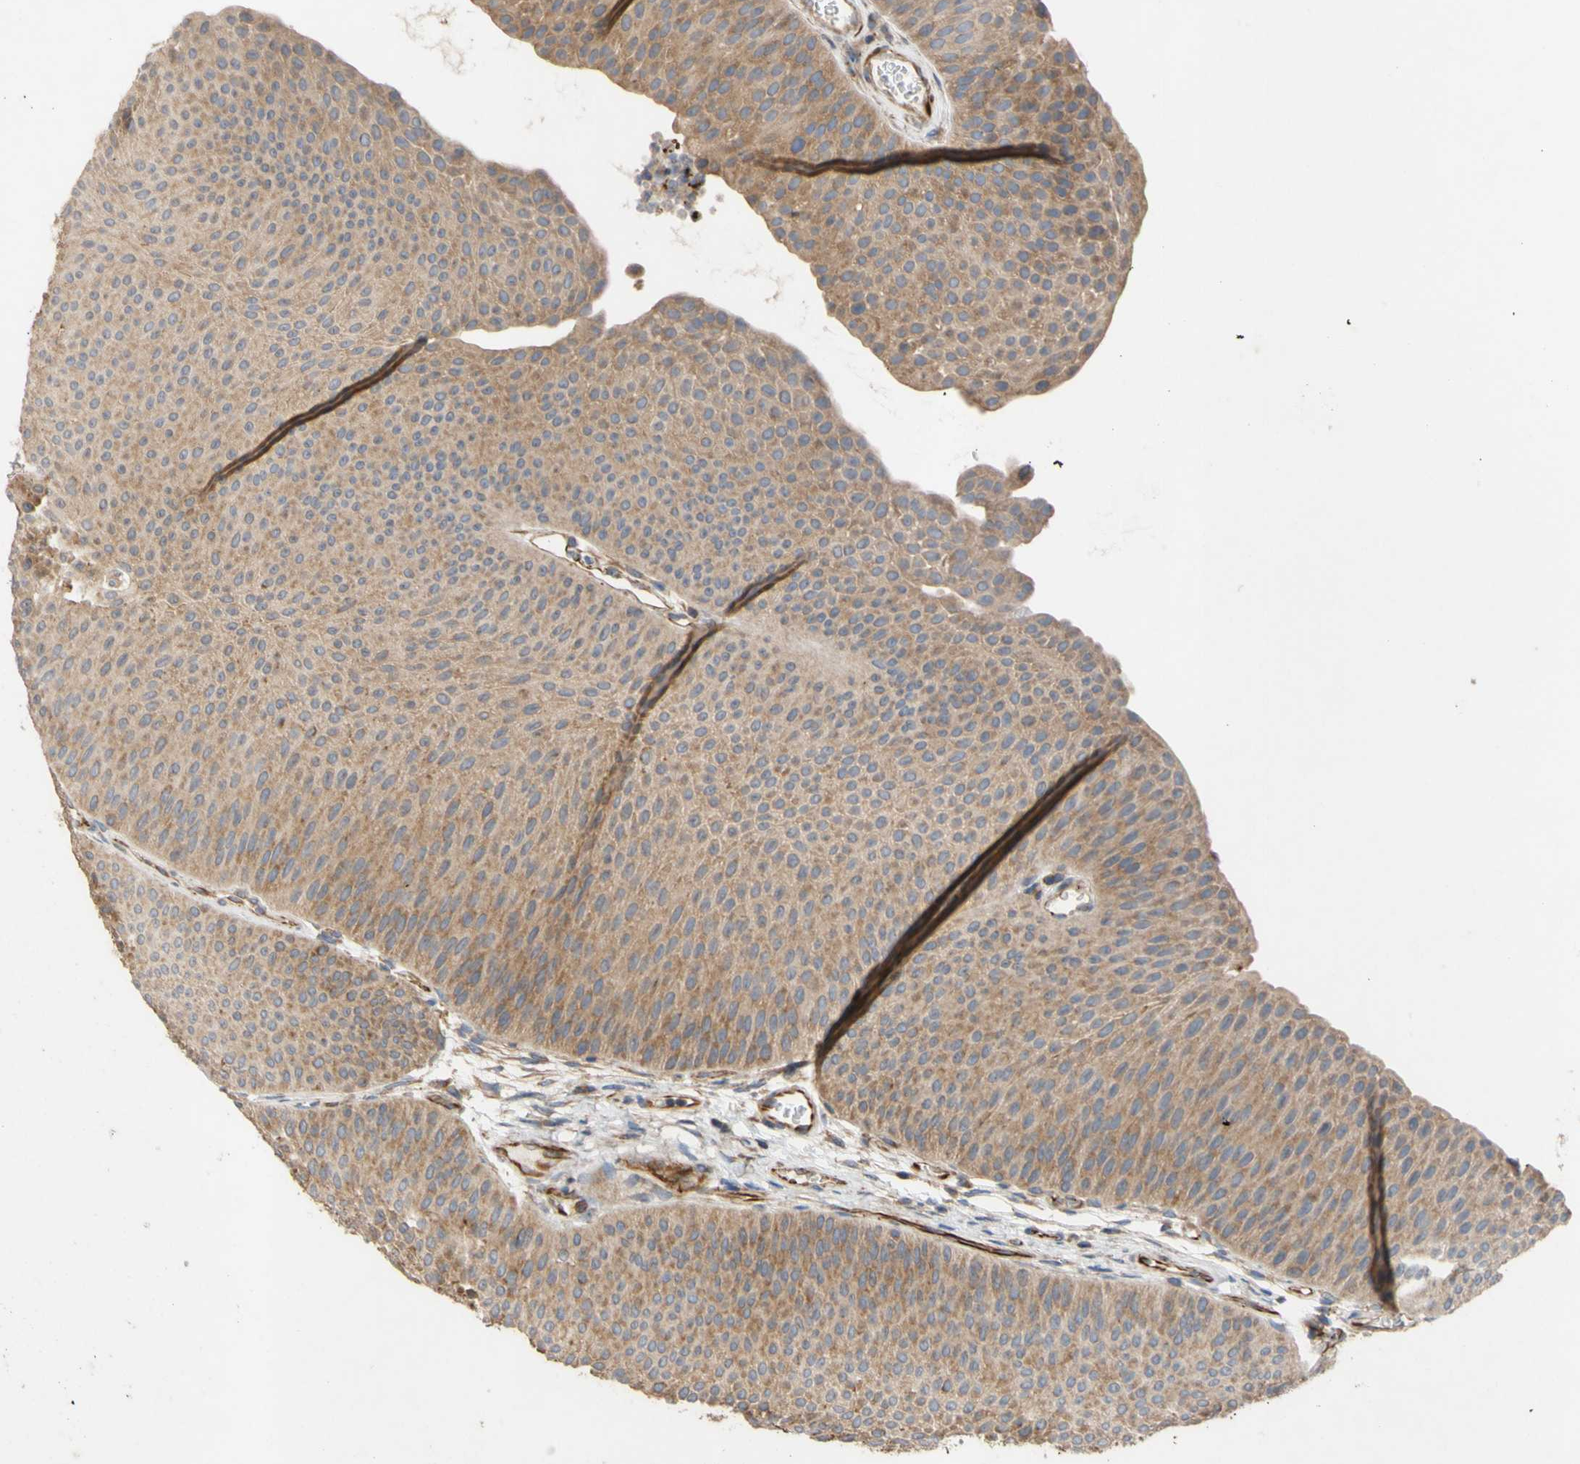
{"staining": {"intensity": "moderate", "quantity": ">75%", "location": "cytoplasmic/membranous"}, "tissue": "urothelial cancer", "cell_type": "Tumor cells", "image_type": "cancer", "snomed": [{"axis": "morphology", "description": "Urothelial carcinoma, Low grade"}, {"axis": "topography", "description": "Urinary bladder"}], "caption": "Human urothelial cancer stained with a protein marker reveals moderate staining in tumor cells.", "gene": "EIF2S3", "patient": {"sex": "female", "age": 60}}